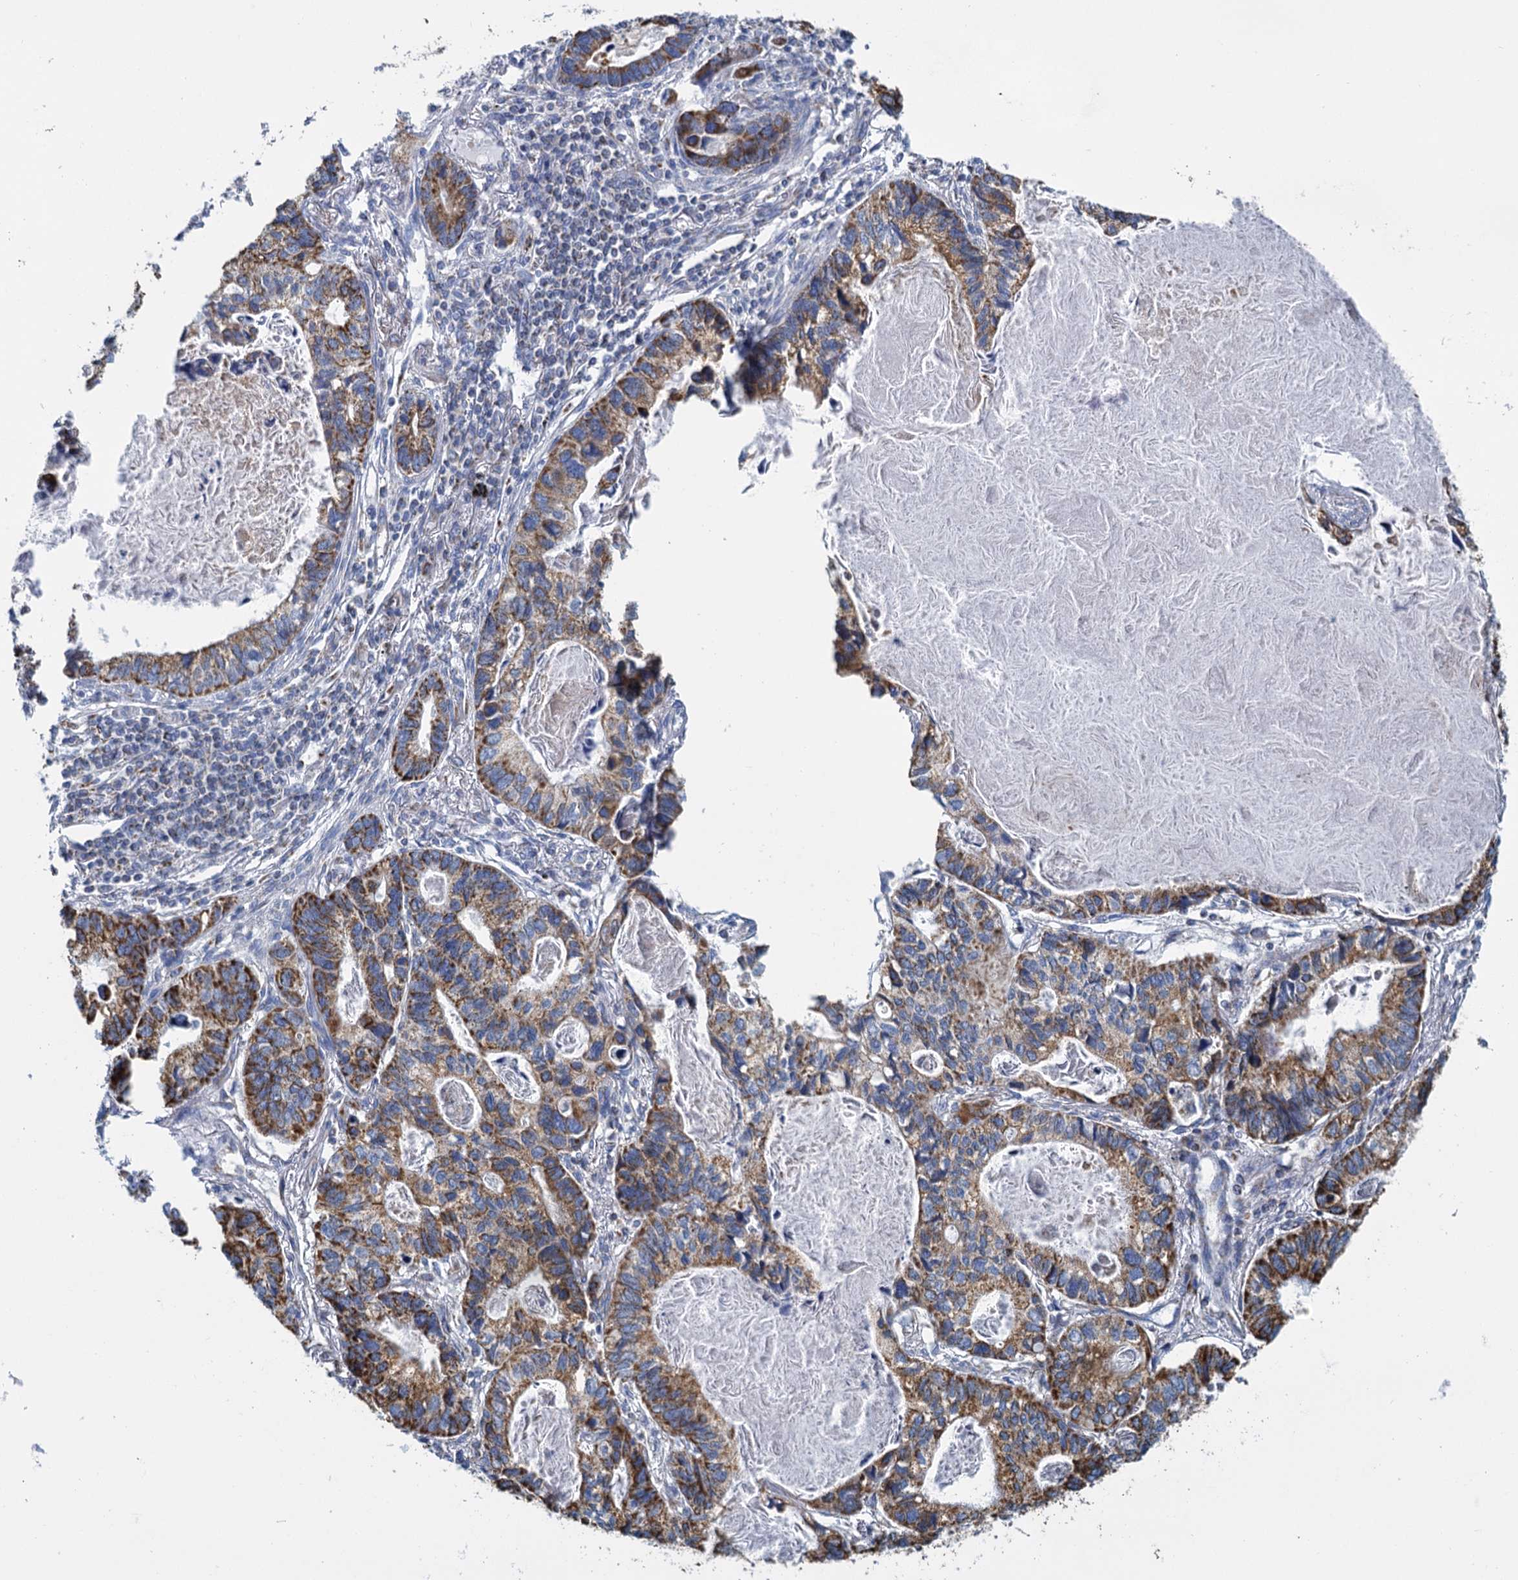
{"staining": {"intensity": "moderate", "quantity": ">75%", "location": "cytoplasmic/membranous"}, "tissue": "lung cancer", "cell_type": "Tumor cells", "image_type": "cancer", "snomed": [{"axis": "morphology", "description": "Adenocarcinoma, NOS"}, {"axis": "topography", "description": "Lung"}], "caption": "The micrograph shows immunohistochemical staining of lung adenocarcinoma. There is moderate cytoplasmic/membranous expression is present in approximately >75% of tumor cells.", "gene": "CCP110", "patient": {"sex": "male", "age": 67}}